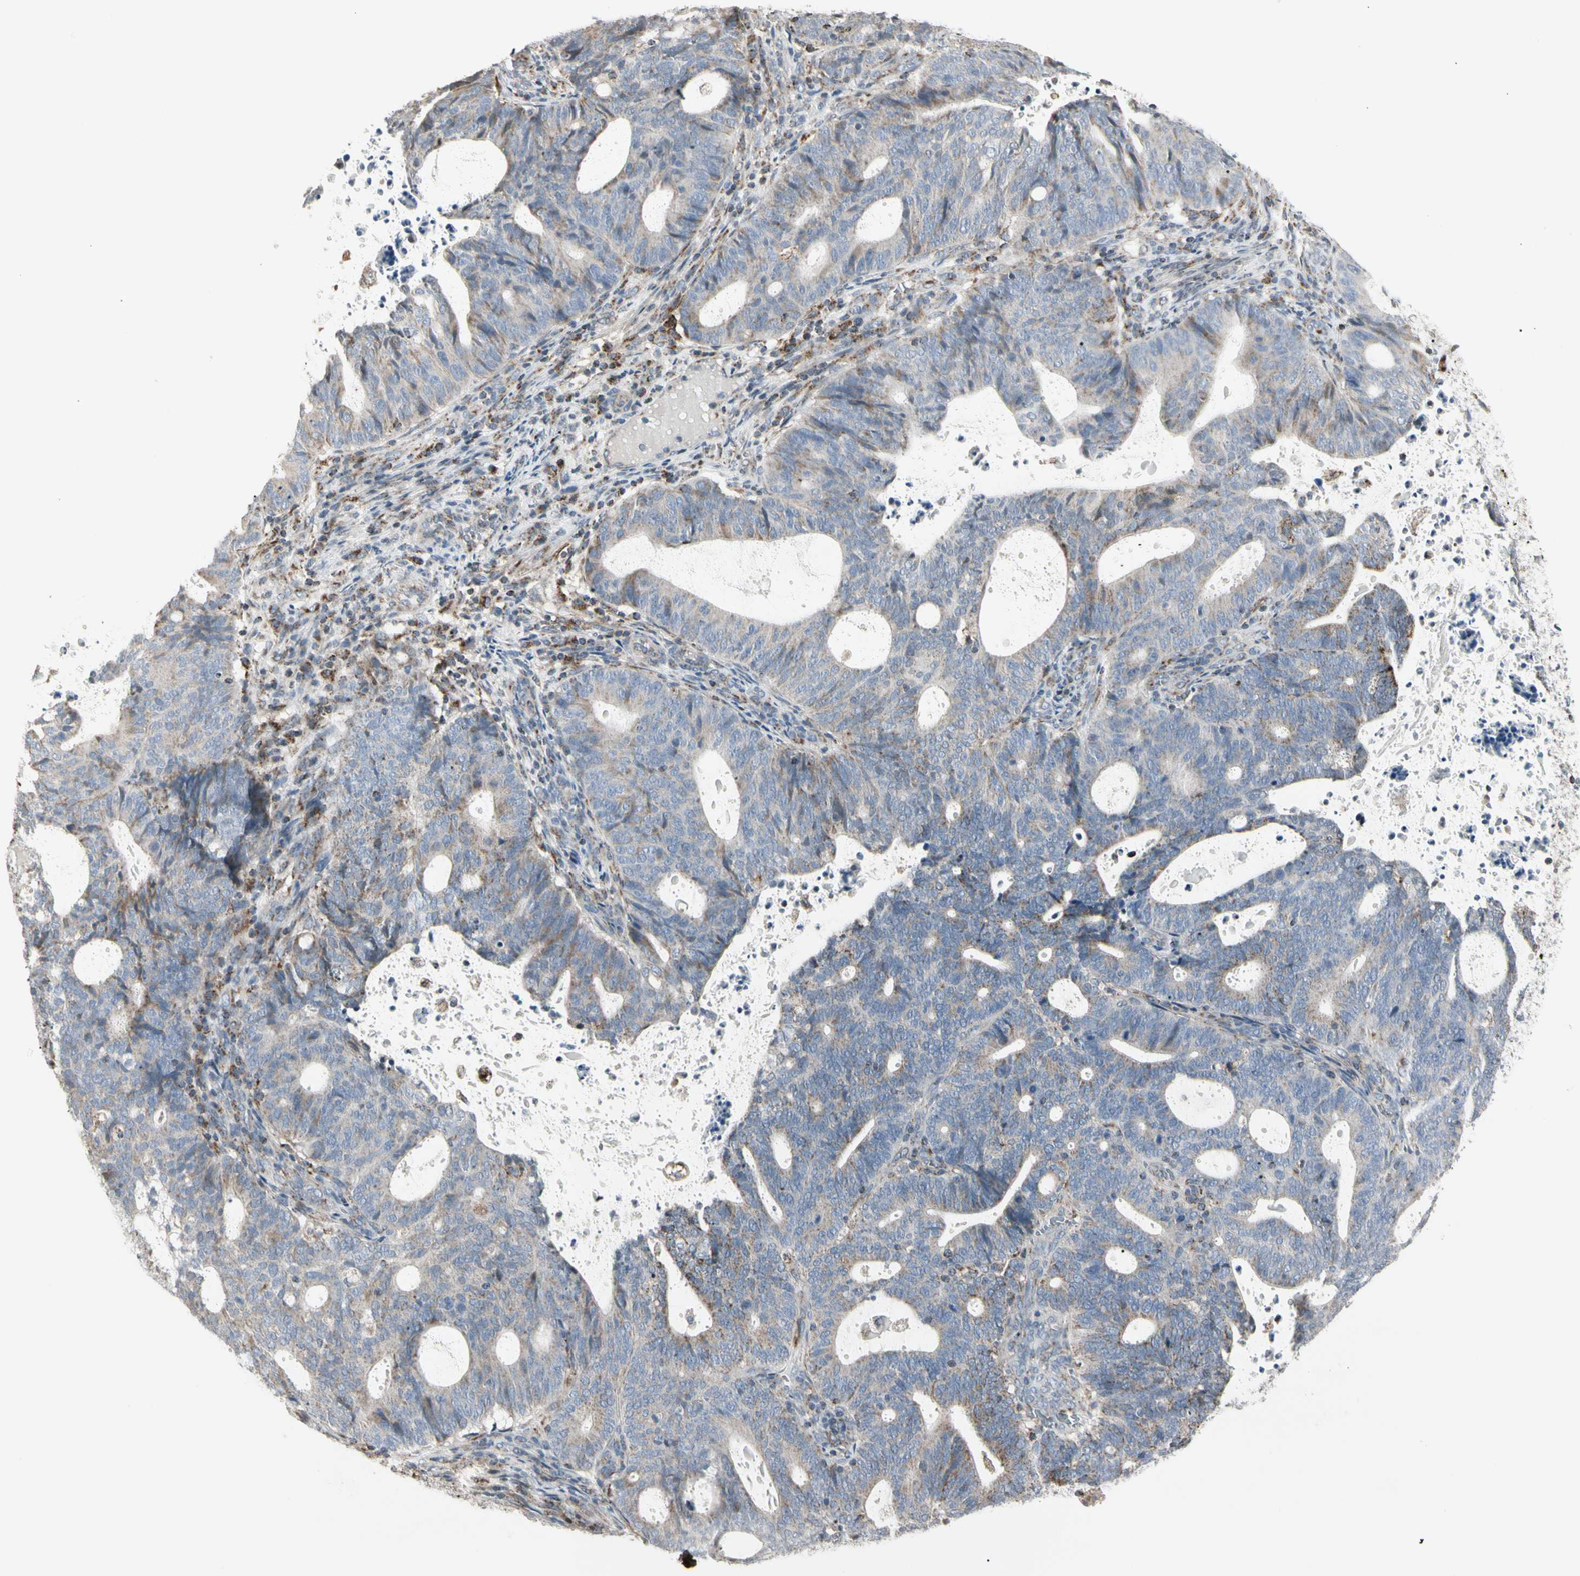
{"staining": {"intensity": "moderate", "quantity": "25%-75%", "location": "cytoplasmic/membranous"}, "tissue": "endometrial cancer", "cell_type": "Tumor cells", "image_type": "cancer", "snomed": [{"axis": "morphology", "description": "Adenocarcinoma, NOS"}, {"axis": "topography", "description": "Uterus"}], "caption": "This is a micrograph of IHC staining of adenocarcinoma (endometrial), which shows moderate expression in the cytoplasmic/membranous of tumor cells.", "gene": "TMEM176A", "patient": {"sex": "female", "age": 83}}